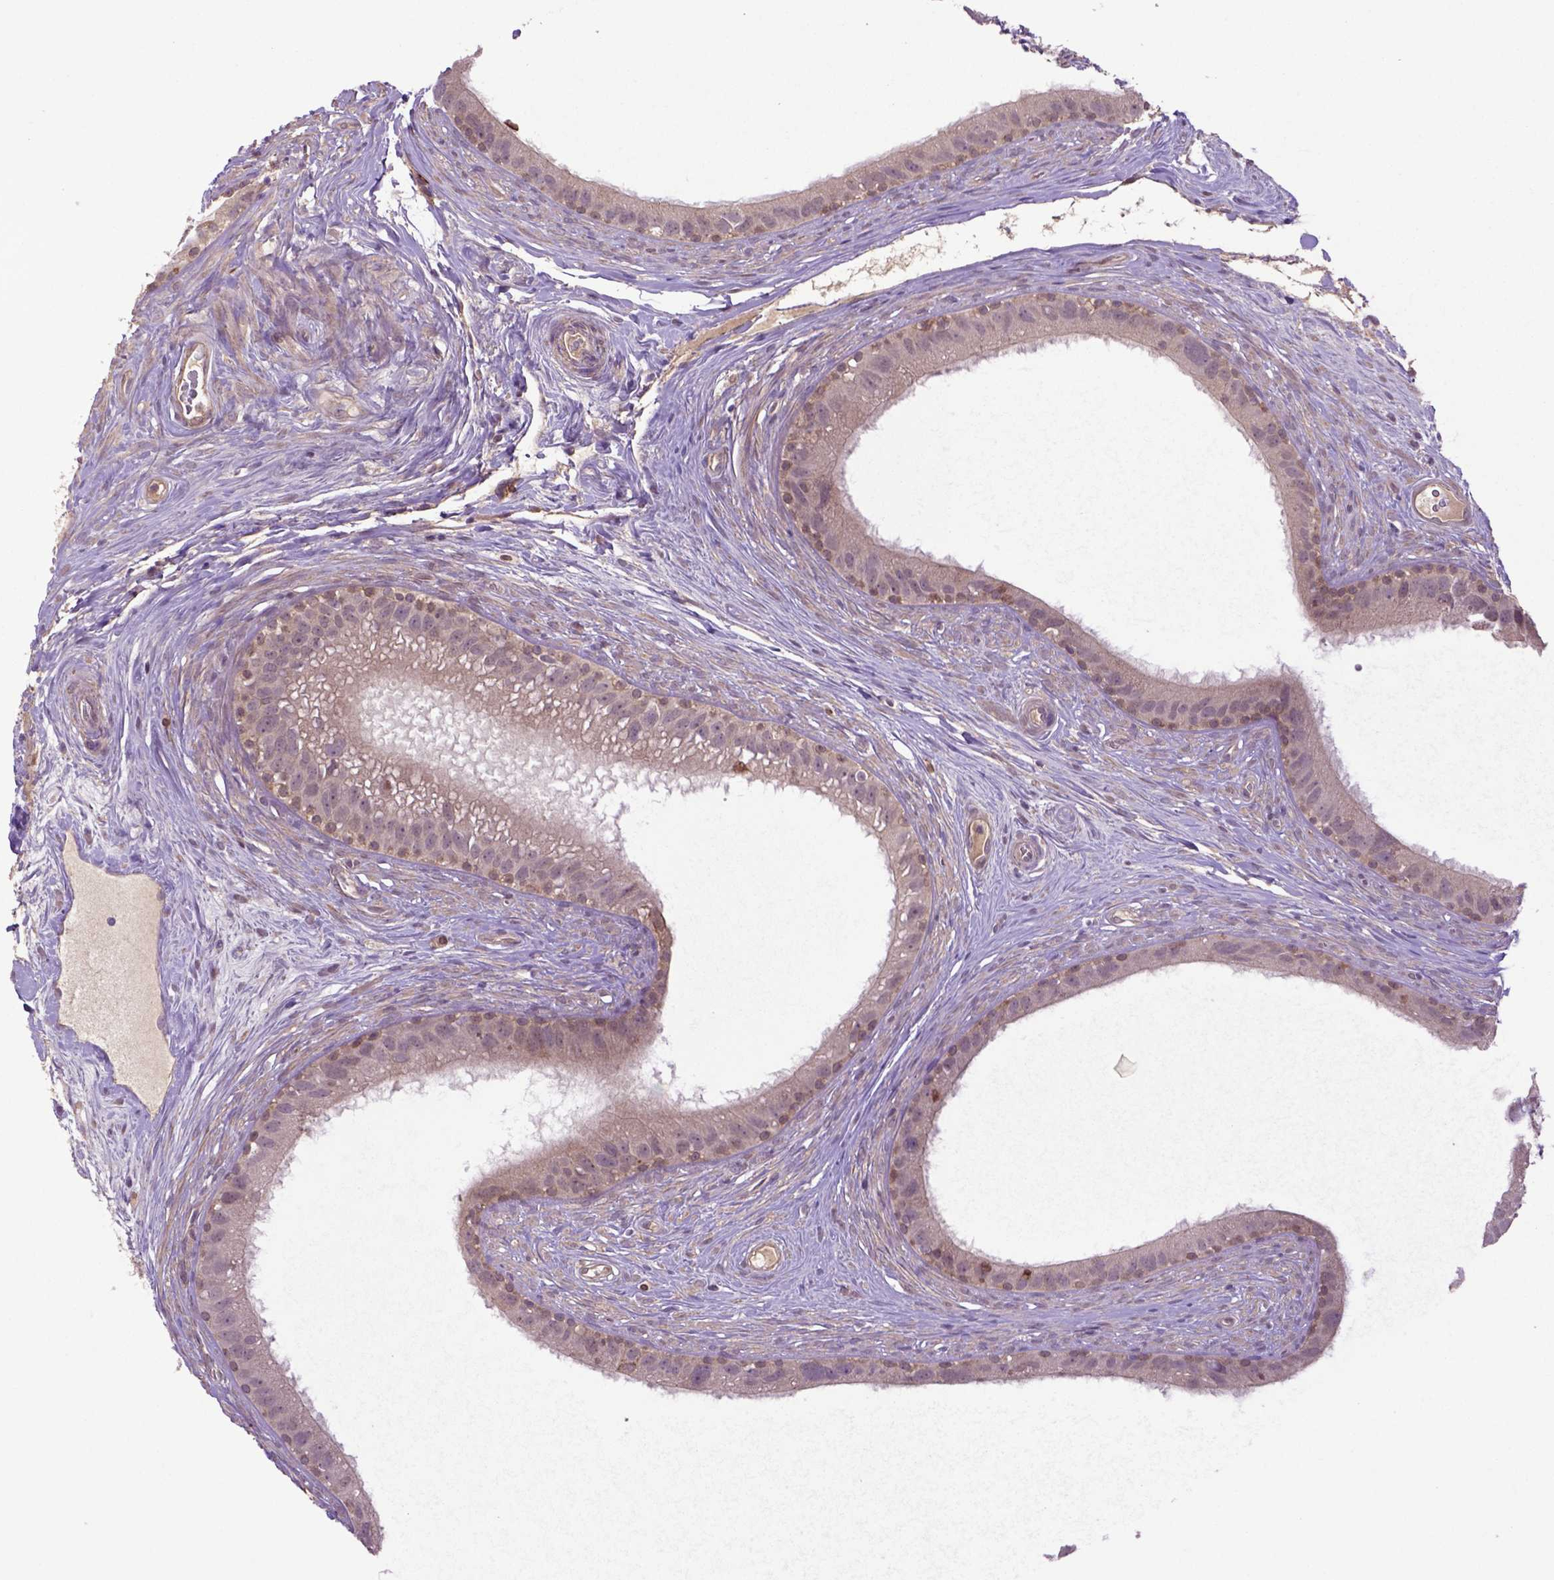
{"staining": {"intensity": "moderate", "quantity": "25%-75%", "location": "cytoplasmic/membranous"}, "tissue": "epididymis", "cell_type": "Glandular cells", "image_type": "normal", "snomed": [{"axis": "morphology", "description": "Normal tissue, NOS"}, {"axis": "topography", "description": "Epididymis"}], "caption": "The immunohistochemical stain highlights moderate cytoplasmic/membranous positivity in glandular cells of benign epididymis. The protein of interest is stained brown, and the nuclei are stained in blue (DAB (3,3'-diaminobenzidine) IHC with brightfield microscopy, high magnification).", "gene": "HSPBP1", "patient": {"sex": "male", "age": 59}}